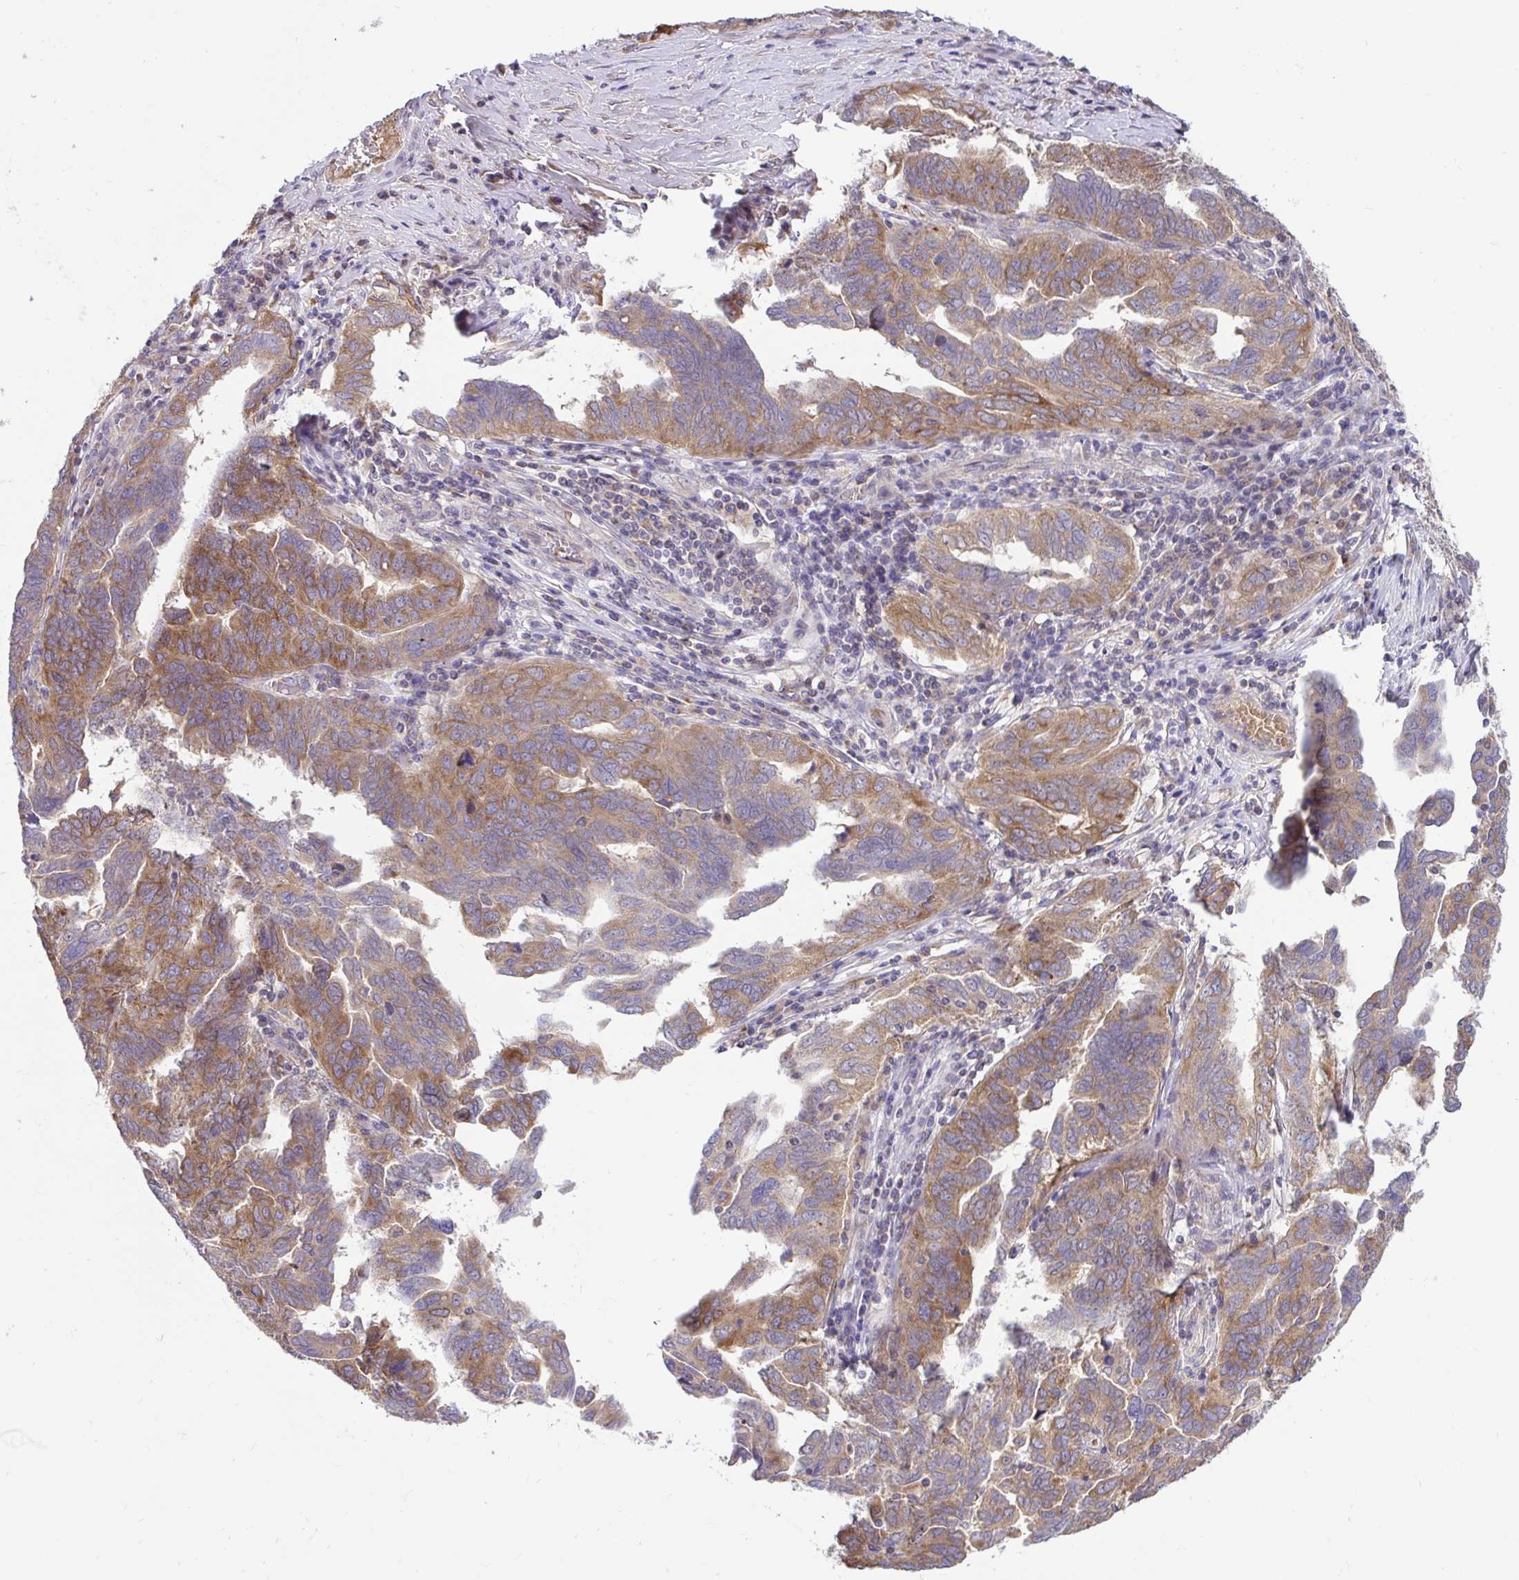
{"staining": {"intensity": "moderate", "quantity": ">75%", "location": "cytoplasmic/membranous"}, "tissue": "ovarian cancer", "cell_type": "Tumor cells", "image_type": "cancer", "snomed": [{"axis": "morphology", "description": "Cystadenocarcinoma, serous, NOS"}, {"axis": "topography", "description": "Ovary"}], "caption": "Ovarian cancer (serous cystadenocarcinoma) tissue shows moderate cytoplasmic/membranous staining in approximately >75% of tumor cells, visualized by immunohistochemistry.", "gene": "VTI1B", "patient": {"sex": "female", "age": 64}}